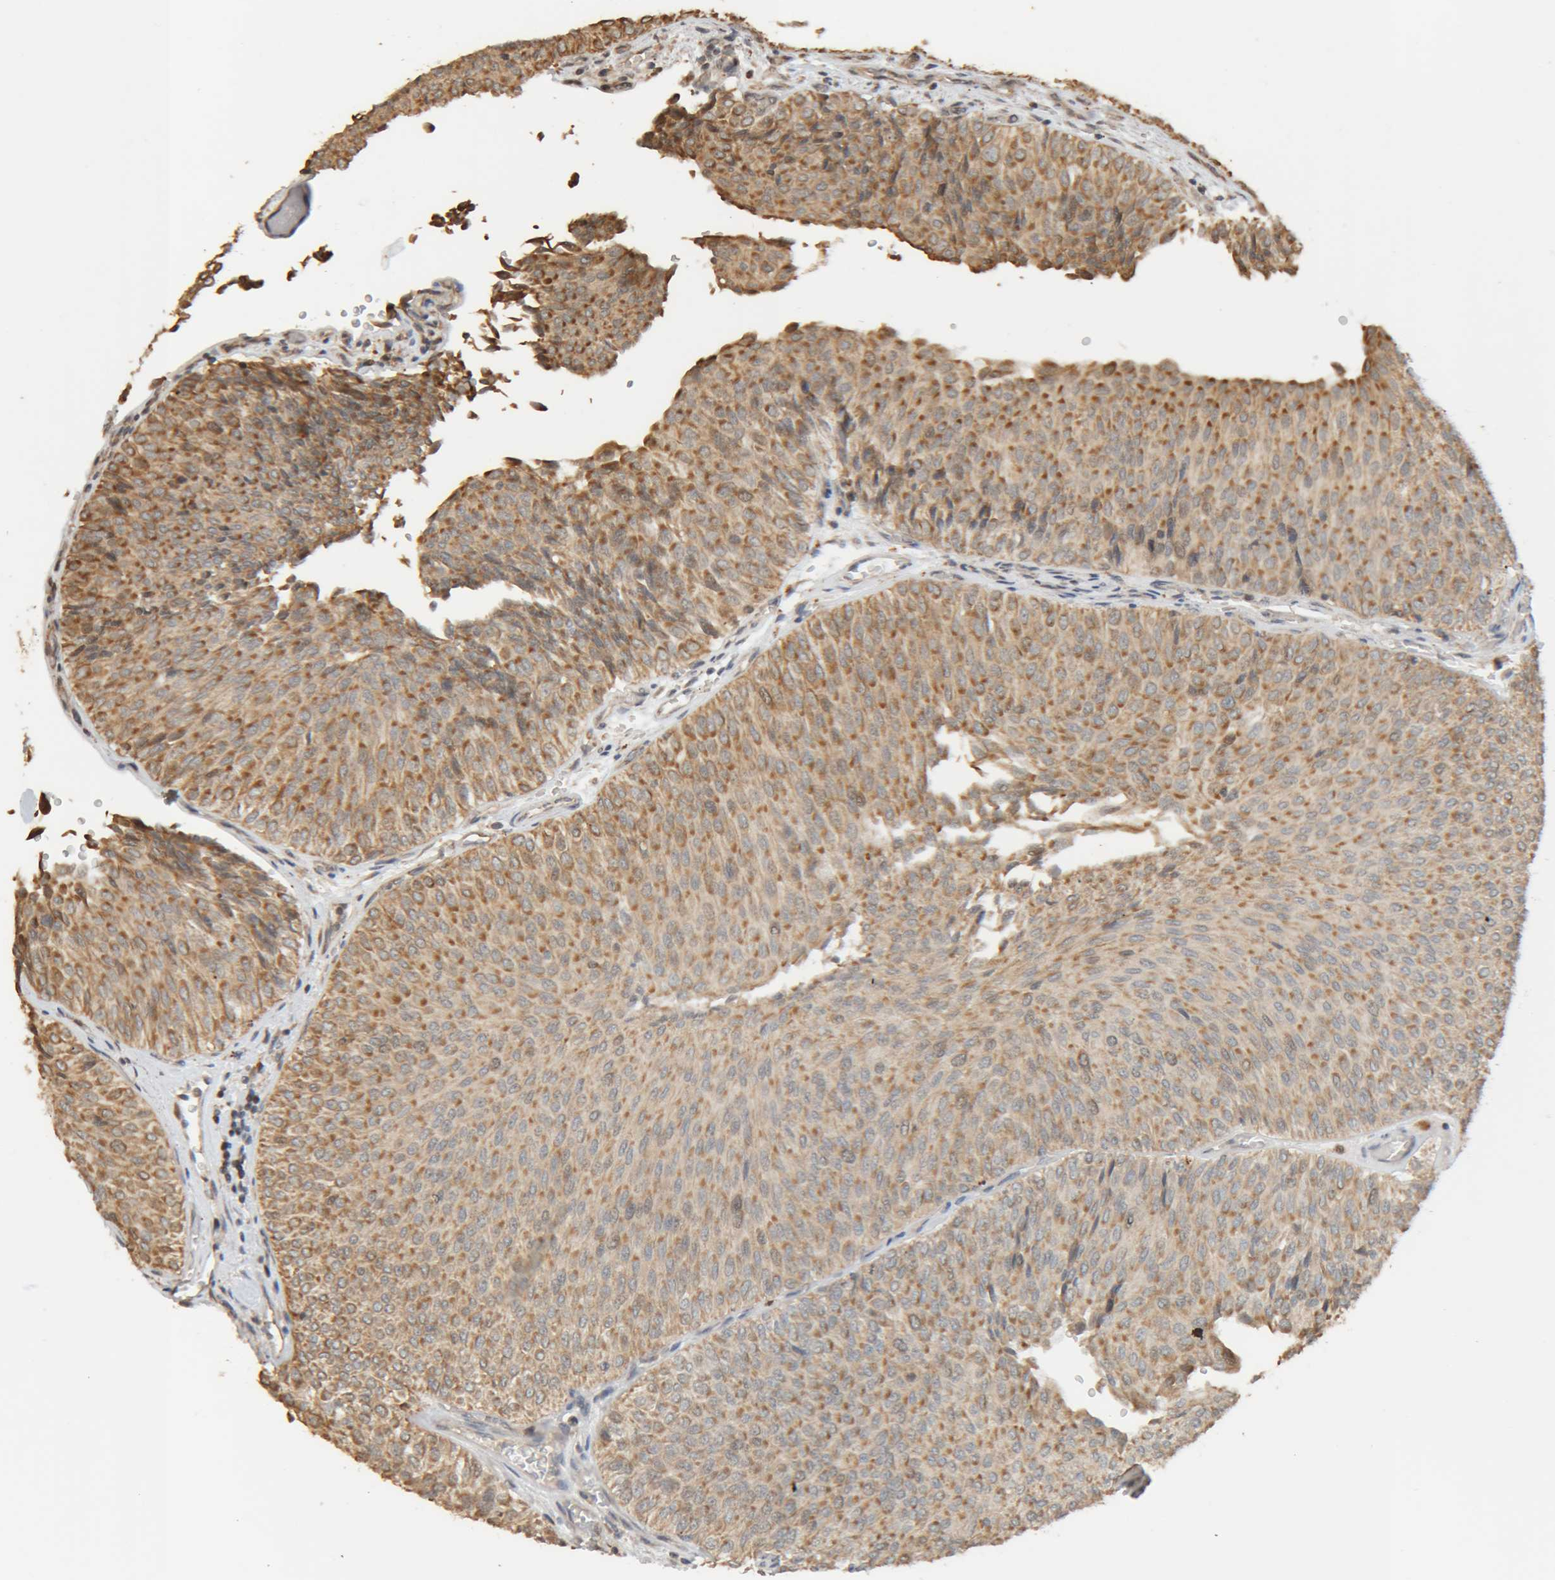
{"staining": {"intensity": "moderate", "quantity": ">75%", "location": "cytoplasmic/membranous"}, "tissue": "urothelial cancer", "cell_type": "Tumor cells", "image_type": "cancer", "snomed": [{"axis": "morphology", "description": "Urothelial carcinoma, Low grade"}, {"axis": "topography", "description": "Urinary bladder"}], "caption": "Urothelial cancer stained with DAB immunohistochemistry (IHC) exhibits medium levels of moderate cytoplasmic/membranous staining in approximately >75% of tumor cells.", "gene": "GINS4", "patient": {"sex": "male", "age": 78}}